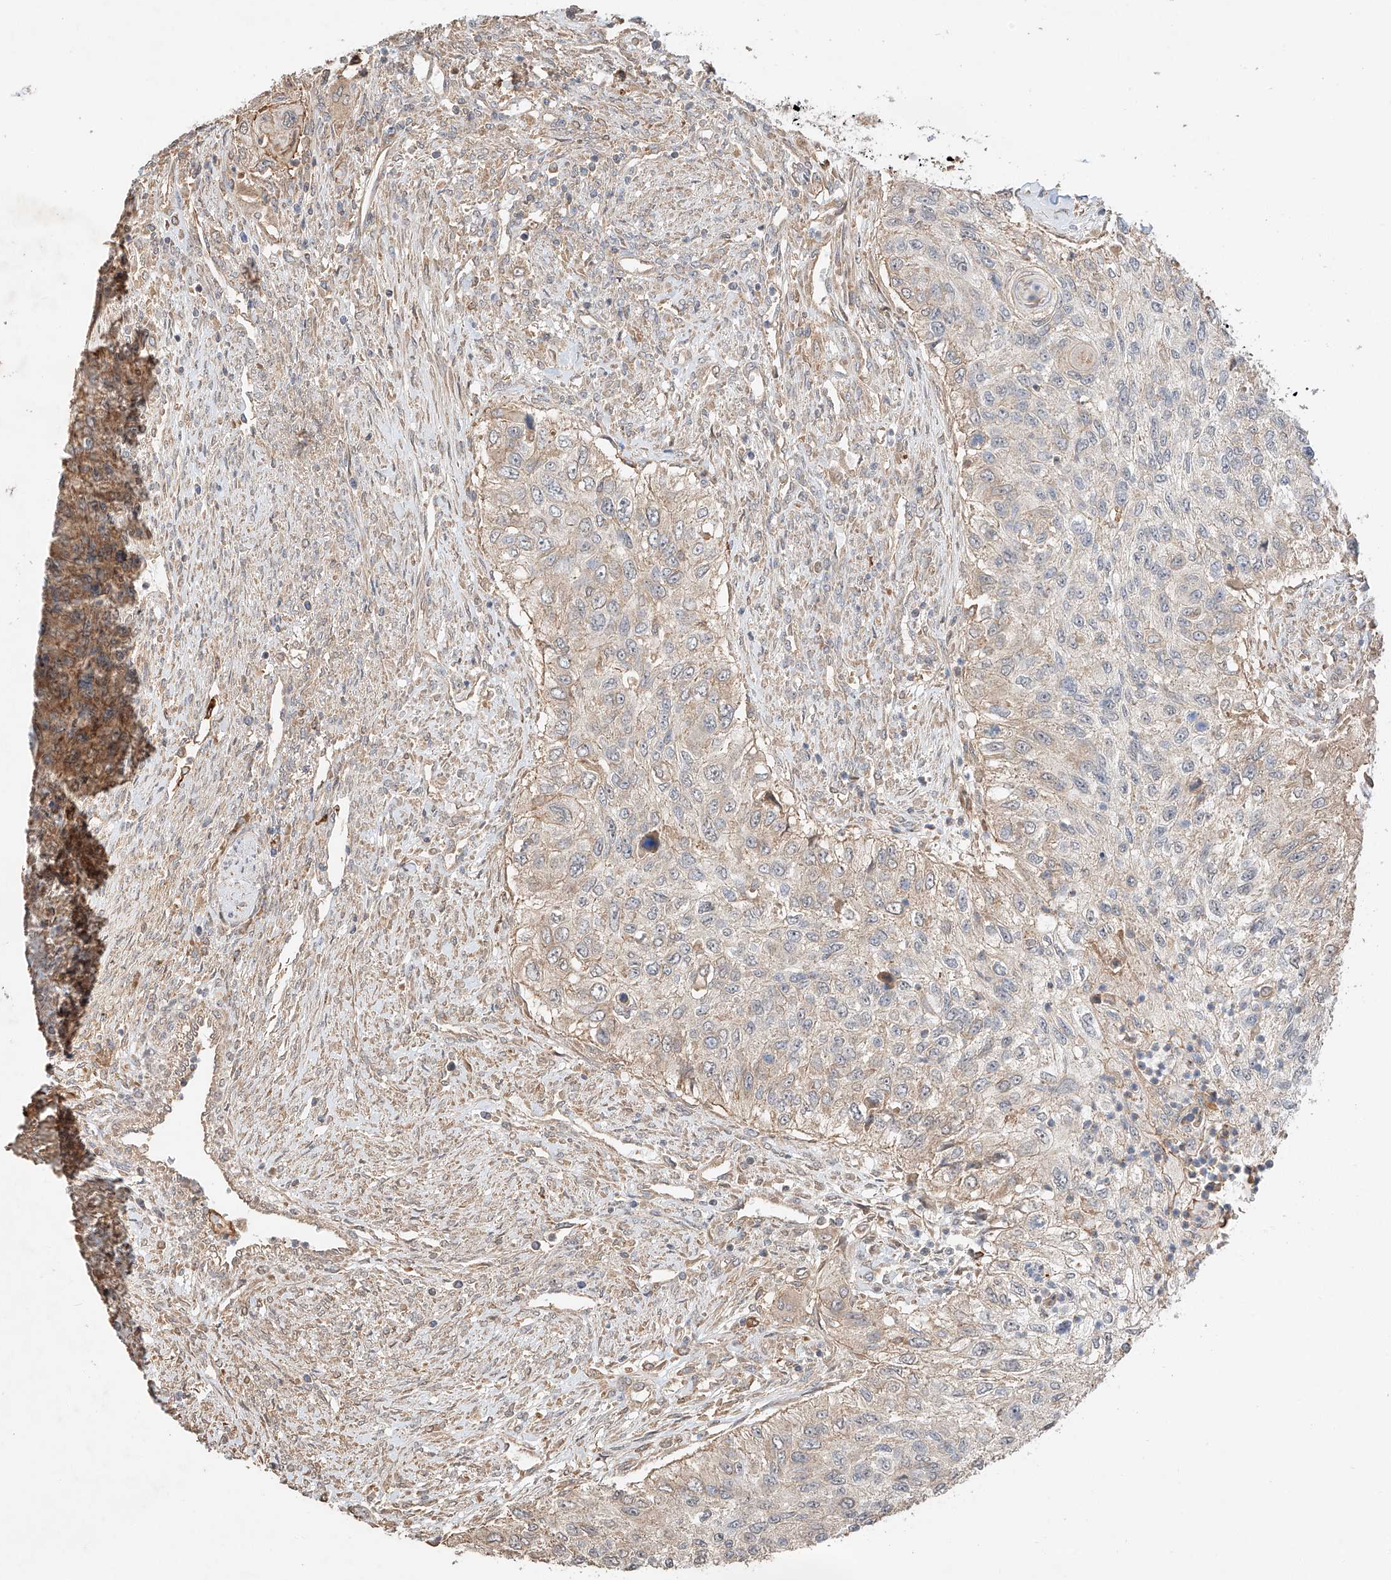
{"staining": {"intensity": "weak", "quantity": "25%-75%", "location": "cytoplasmic/membranous"}, "tissue": "urothelial cancer", "cell_type": "Tumor cells", "image_type": "cancer", "snomed": [{"axis": "morphology", "description": "Urothelial carcinoma, High grade"}, {"axis": "topography", "description": "Urinary bladder"}], "caption": "A micrograph of human high-grade urothelial carcinoma stained for a protein displays weak cytoplasmic/membranous brown staining in tumor cells.", "gene": "SUSD6", "patient": {"sex": "female", "age": 60}}